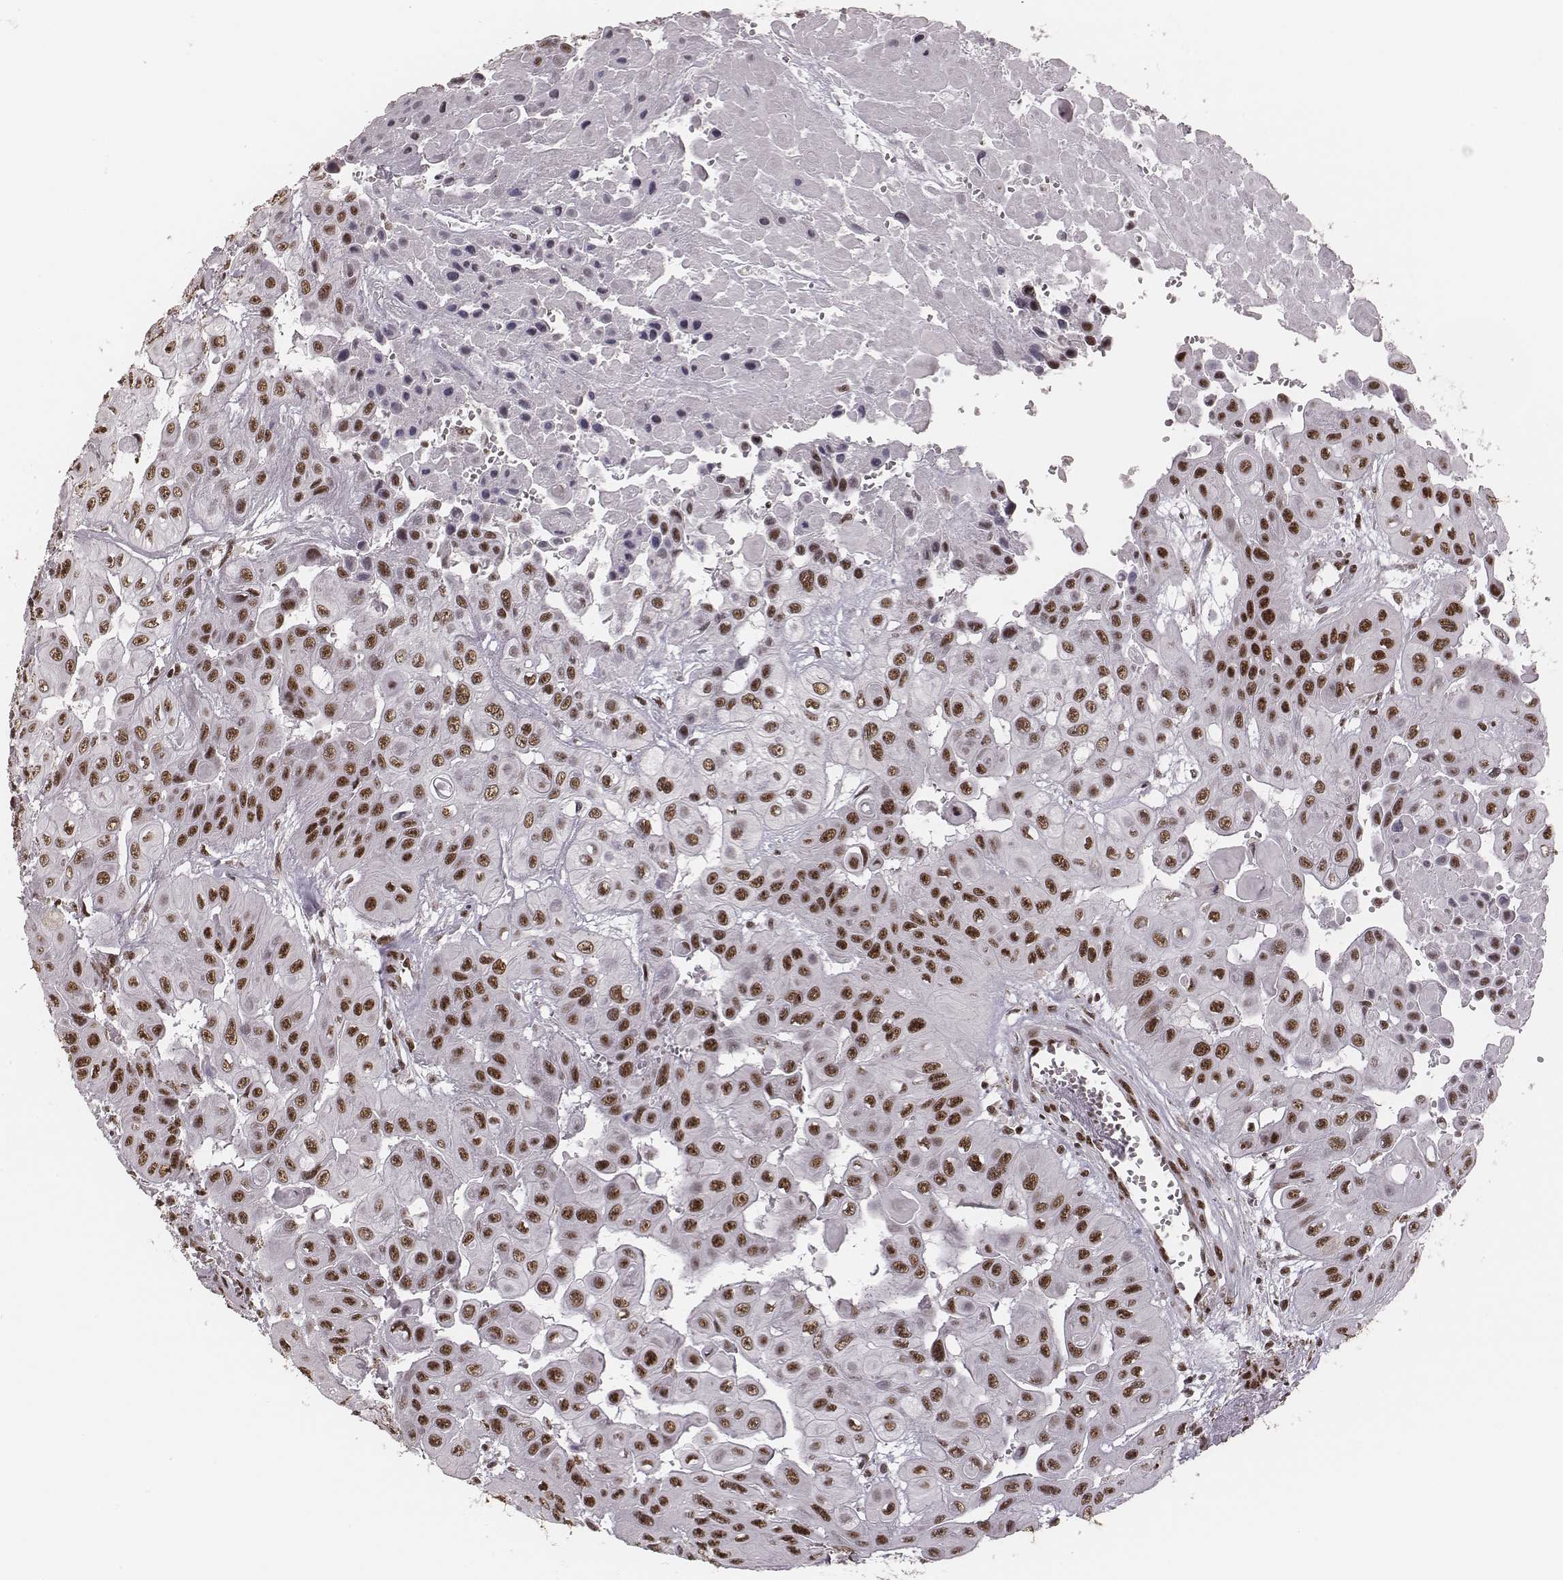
{"staining": {"intensity": "strong", "quantity": ">75%", "location": "nuclear"}, "tissue": "head and neck cancer", "cell_type": "Tumor cells", "image_type": "cancer", "snomed": [{"axis": "morphology", "description": "Adenocarcinoma, NOS"}, {"axis": "topography", "description": "Head-Neck"}], "caption": "Strong nuclear expression for a protein is seen in about >75% of tumor cells of head and neck cancer using immunohistochemistry.", "gene": "LUC7L", "patient": {"sex": "male", "age": 73}}